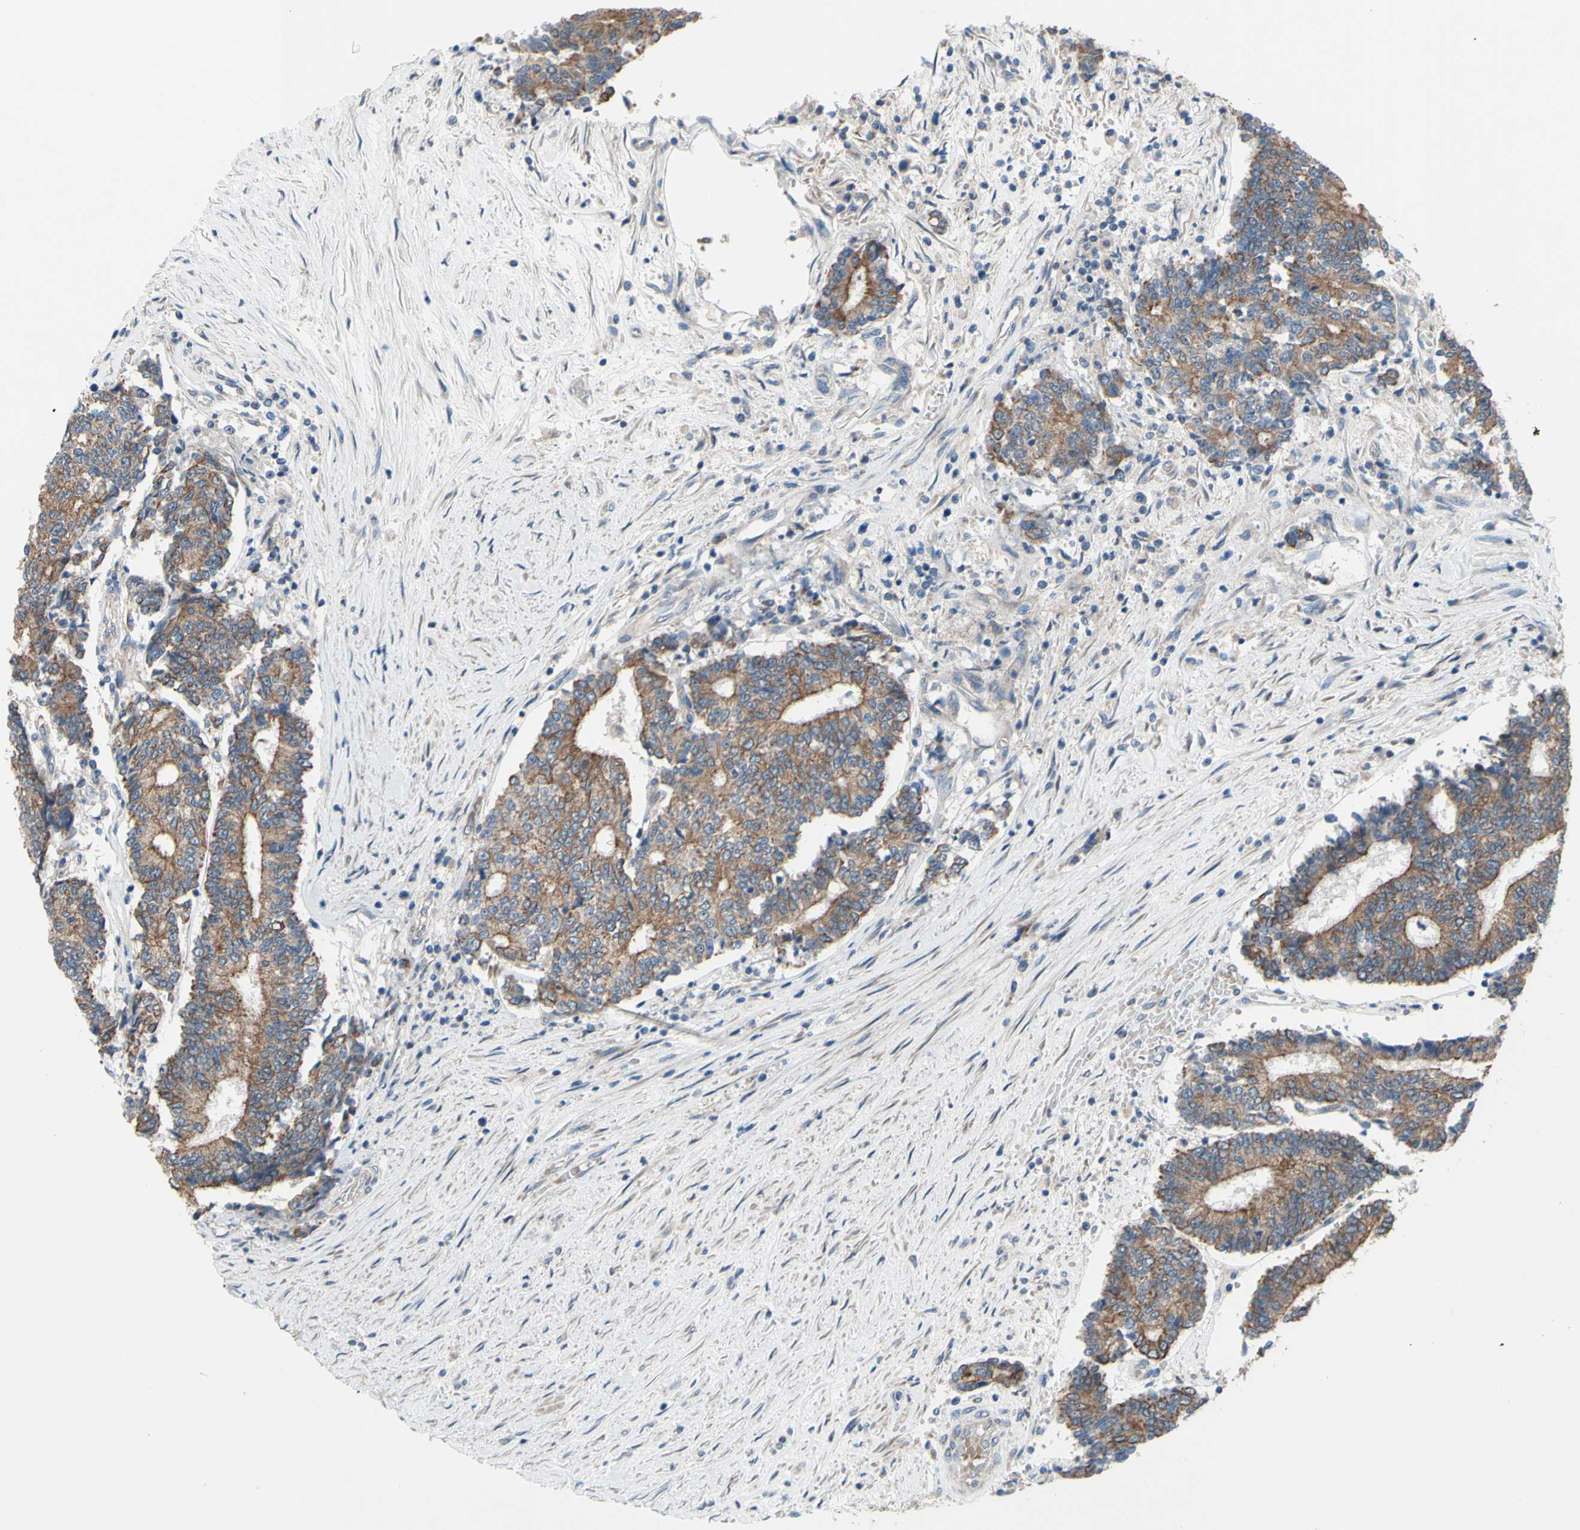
{"staining": {"intensity": "moderate", "quantity": ">75%", "location": "cytoplasmic/membranous"}, "tissue": "prostate cancer", "cell_type": "Tumor cells", "image_type": "cancer", "snomed": [{"axis": "morphology", "description": "Normal tissue, NOS"}, {"axis": "morphology", "description": "Adenocarcinoma, High grade"}, {"axis": "topography", "description": "Prostate"}, {"axis": "topography", "description": "Seminal veicle"}], "caption": "Immunohistochemistry staining of prostate cancer (adenocarcinoma (high-grade)), which reveals medium levels of moderate cytoplasmic/membranous positivity in about >75% of tumor cells indicating moderate cytoplasmic/membranous protein expression. The staining was performed using DAB (3,3'-diaminobenzidine) (brown) for protein detection and nuclei were counterstained in hematoxylin (blue).", "gene": "GRAMD2B", "patient": {"sex": "male", "age": 55}}